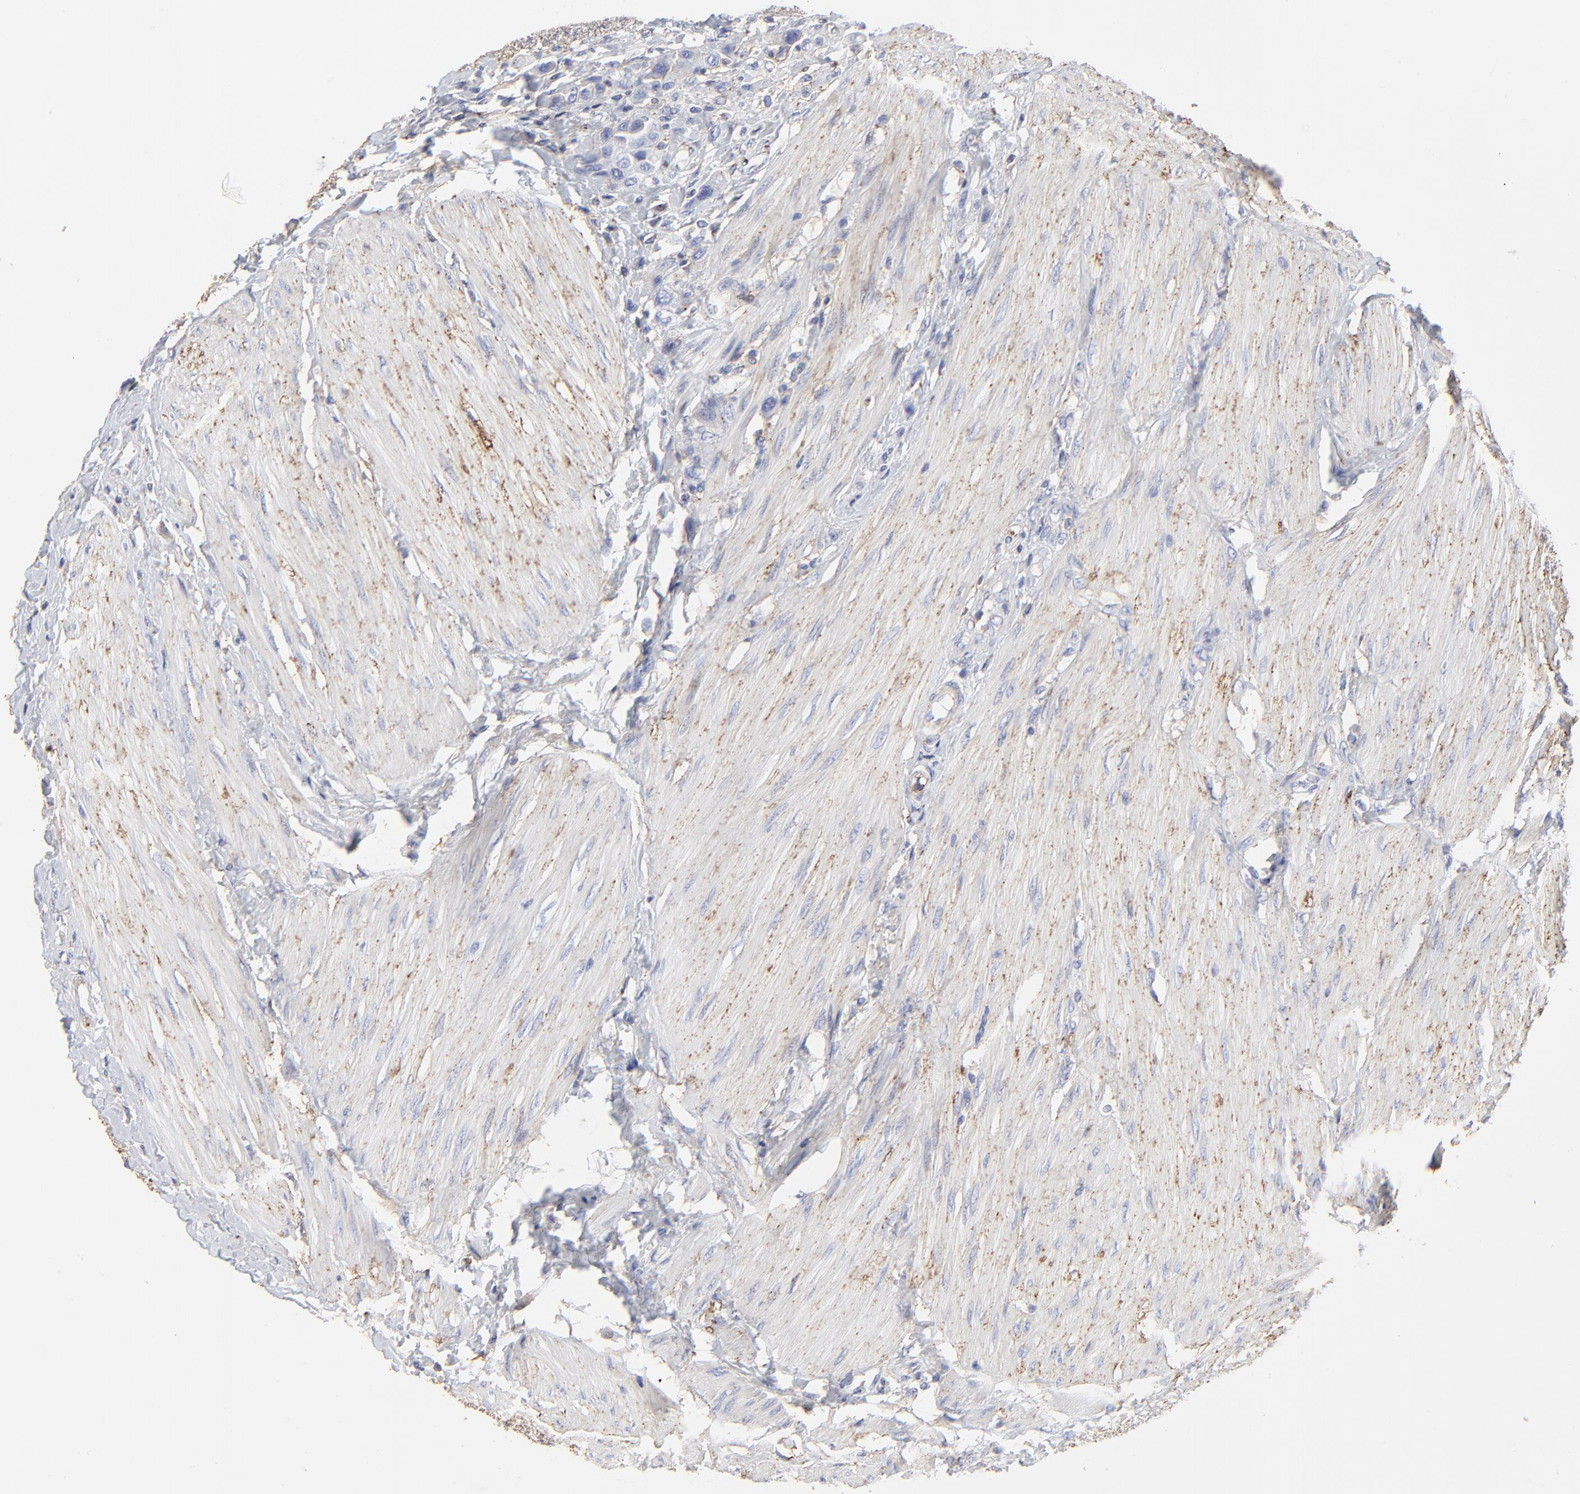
{"staining": {"intensity": "negative", "quantity": "none", "location": "none"}, "tissue": "urothelial cancer", "cell_type": "Tumor cells", "image_type": "cancer", "snomed": [{"axis": "morphology", "description": "Urothelial carcinoma, High grade"}, {"axis": "topography", "description": "Urinary bladder"}], "caption": "IHC image of human urothelial cancer stained for a protein (brown), which displays no expression in tumor cells. Nuclei are stained in blue.", "gene": "ANXA6", "patient": {"sex": "male", "age": 50}}